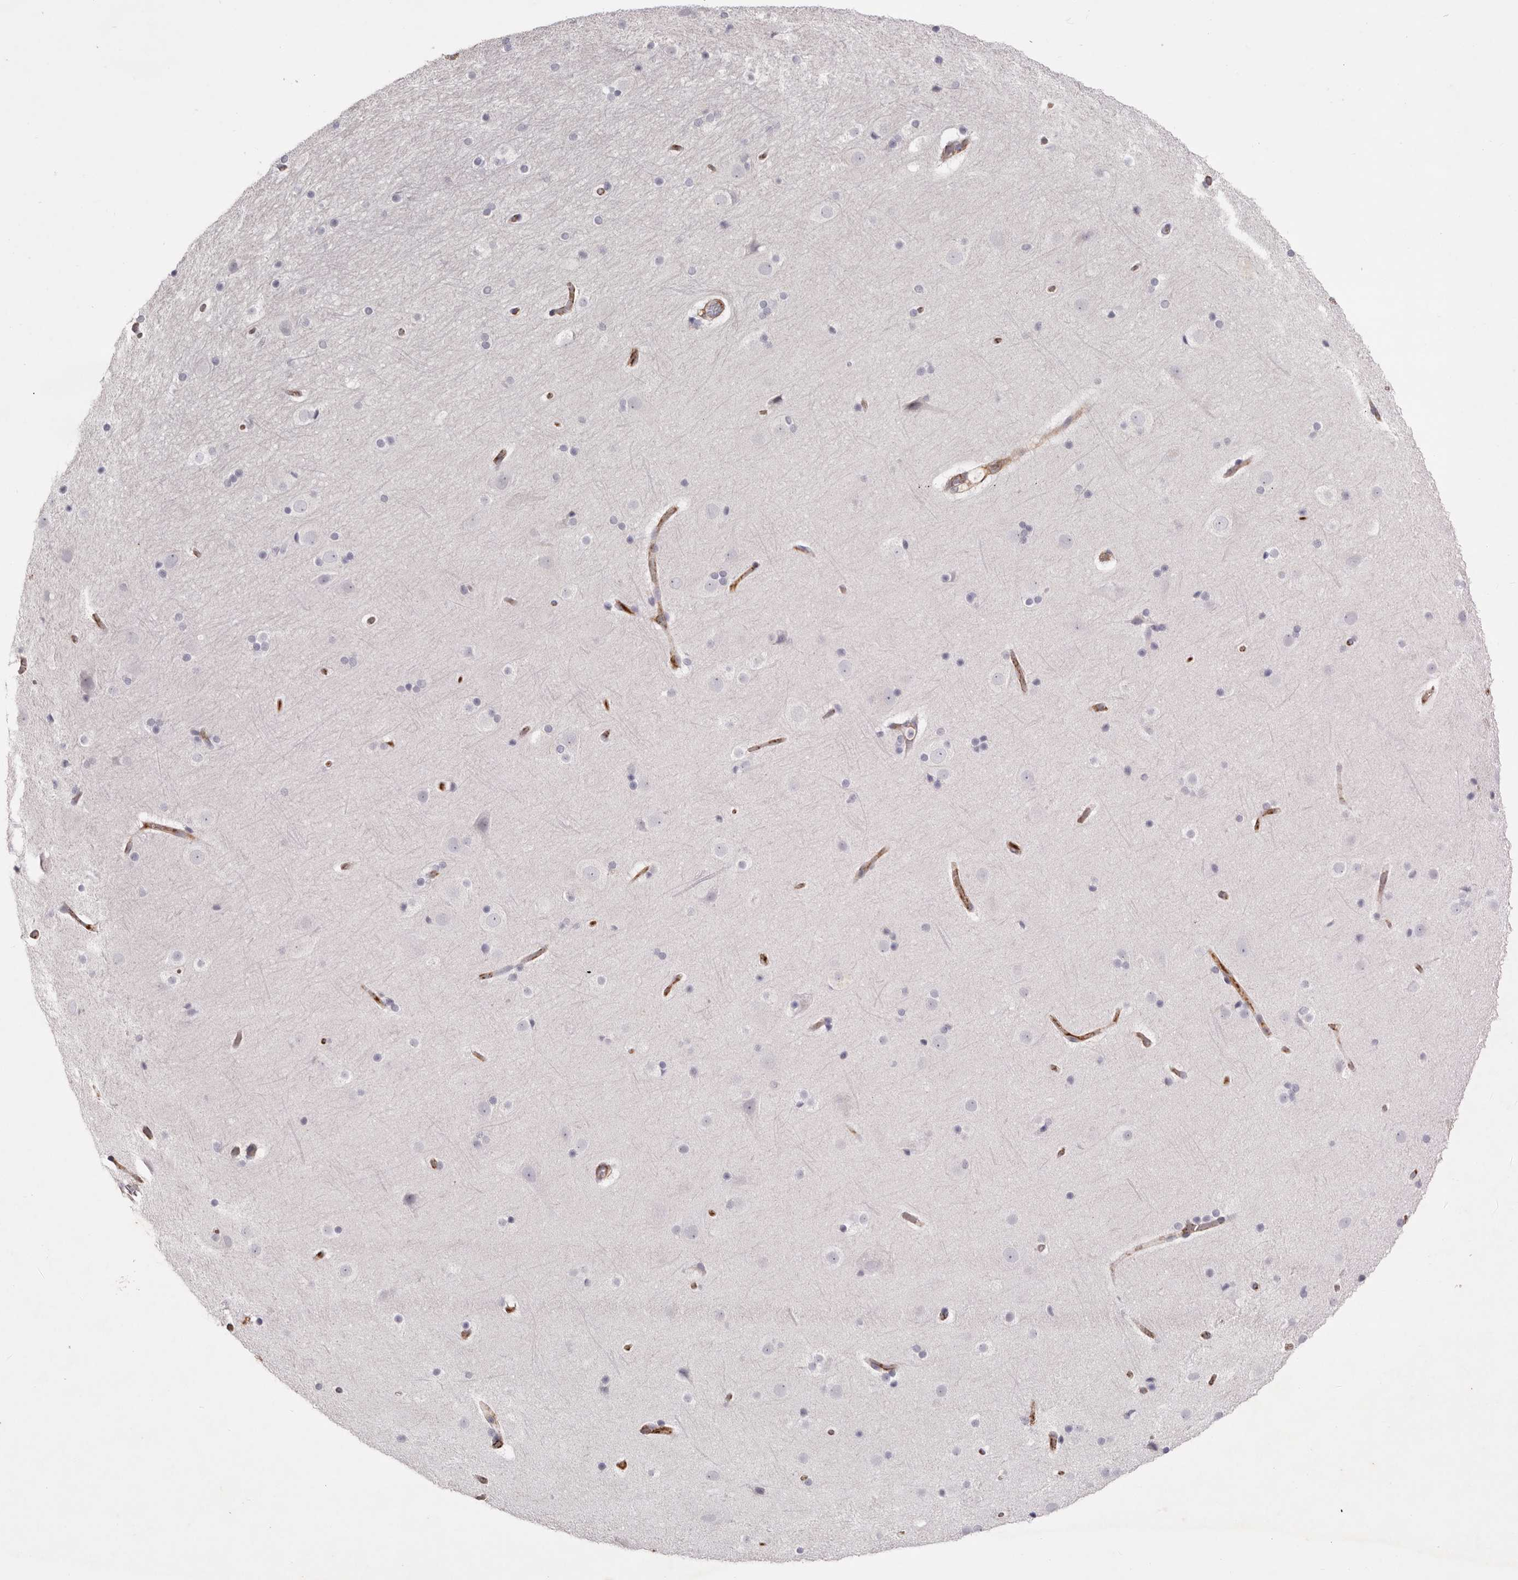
{"staining": {"intensity": "moderate", "quantity": ">75%", "location": "cytoplasmic/membranous"}, "tissue": "cerebral cortex", "cell_type": "Endothelial cells", "image_type": "normal", "snomed": [{"axis": "morphology", "description": "Normal tissue, NOS"}, {"axis": "topography", "description": "Cerebral cortex"}], "caption": "A brown stain labels moderate cytoplasmic/membranous positivity of a protein in endothelial cells of benign cerebral cortex. (DAB (3,3'-diaminobenzidine) = brown stain, brightfield microscopy at high magnification).", "gene": "LRRC66", "patient": {"sex": "male", "age": 57}}